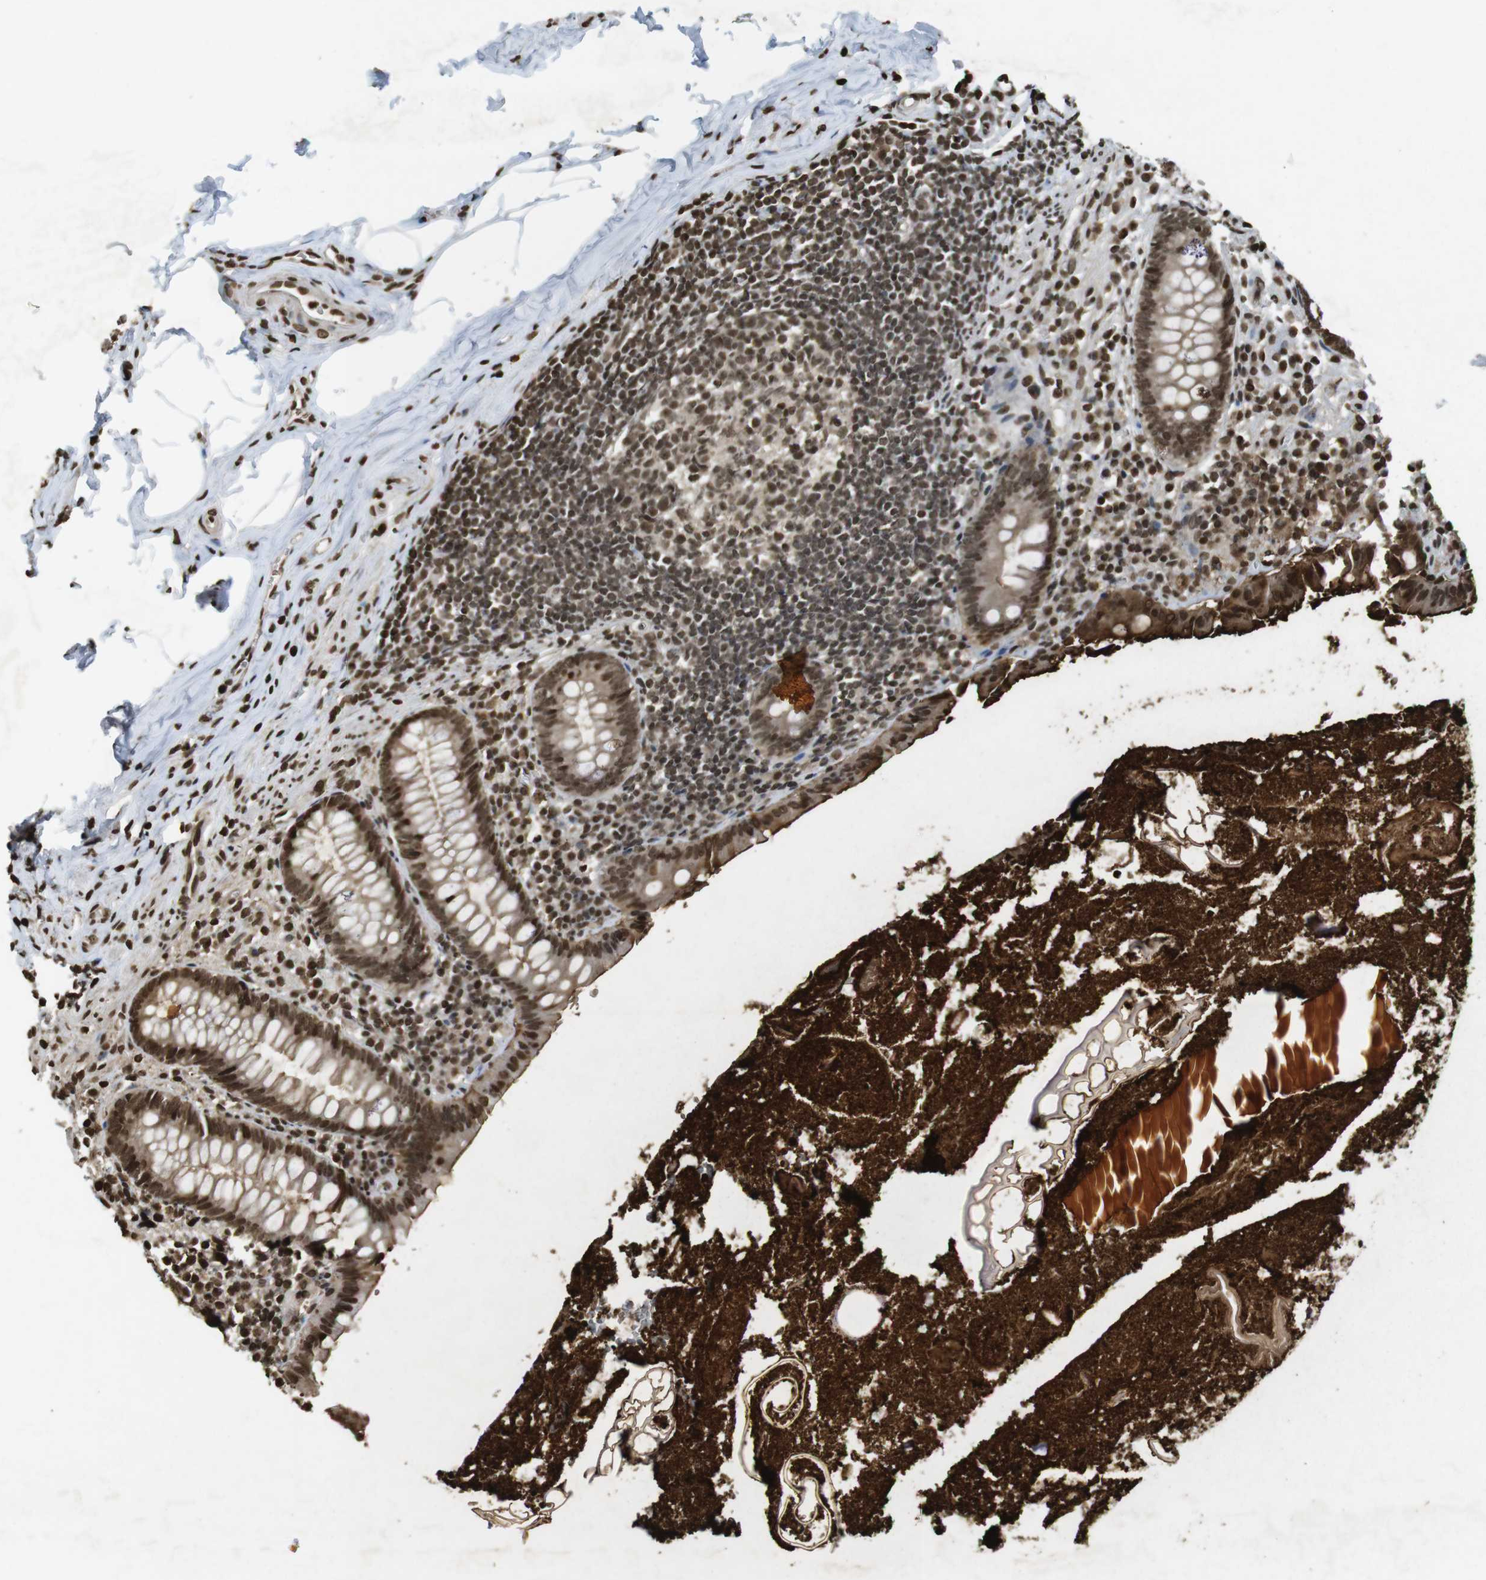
{"staining": {"intensity": "moderate", "quantity": ">75%", "location": "cytoplasmic/membranous,nuclear"}, "tissue": "appendix", "cell_type": "Glandular cells", "image_type": "normal", "snomed": [{"axis": "morphology", "description": "Normal tissue, NOS"}, {"axis": "topography", "description": "Appendix"}], "caption": "A micrograph showing moderate cytoplasmic/membranous,nuclear expression in about >75% of glandular cells in benign appendix, as visualized by brown immunohistochemical staining.", "gene": "FOXA3", "patient": {"sex": "male", "age": 52}}